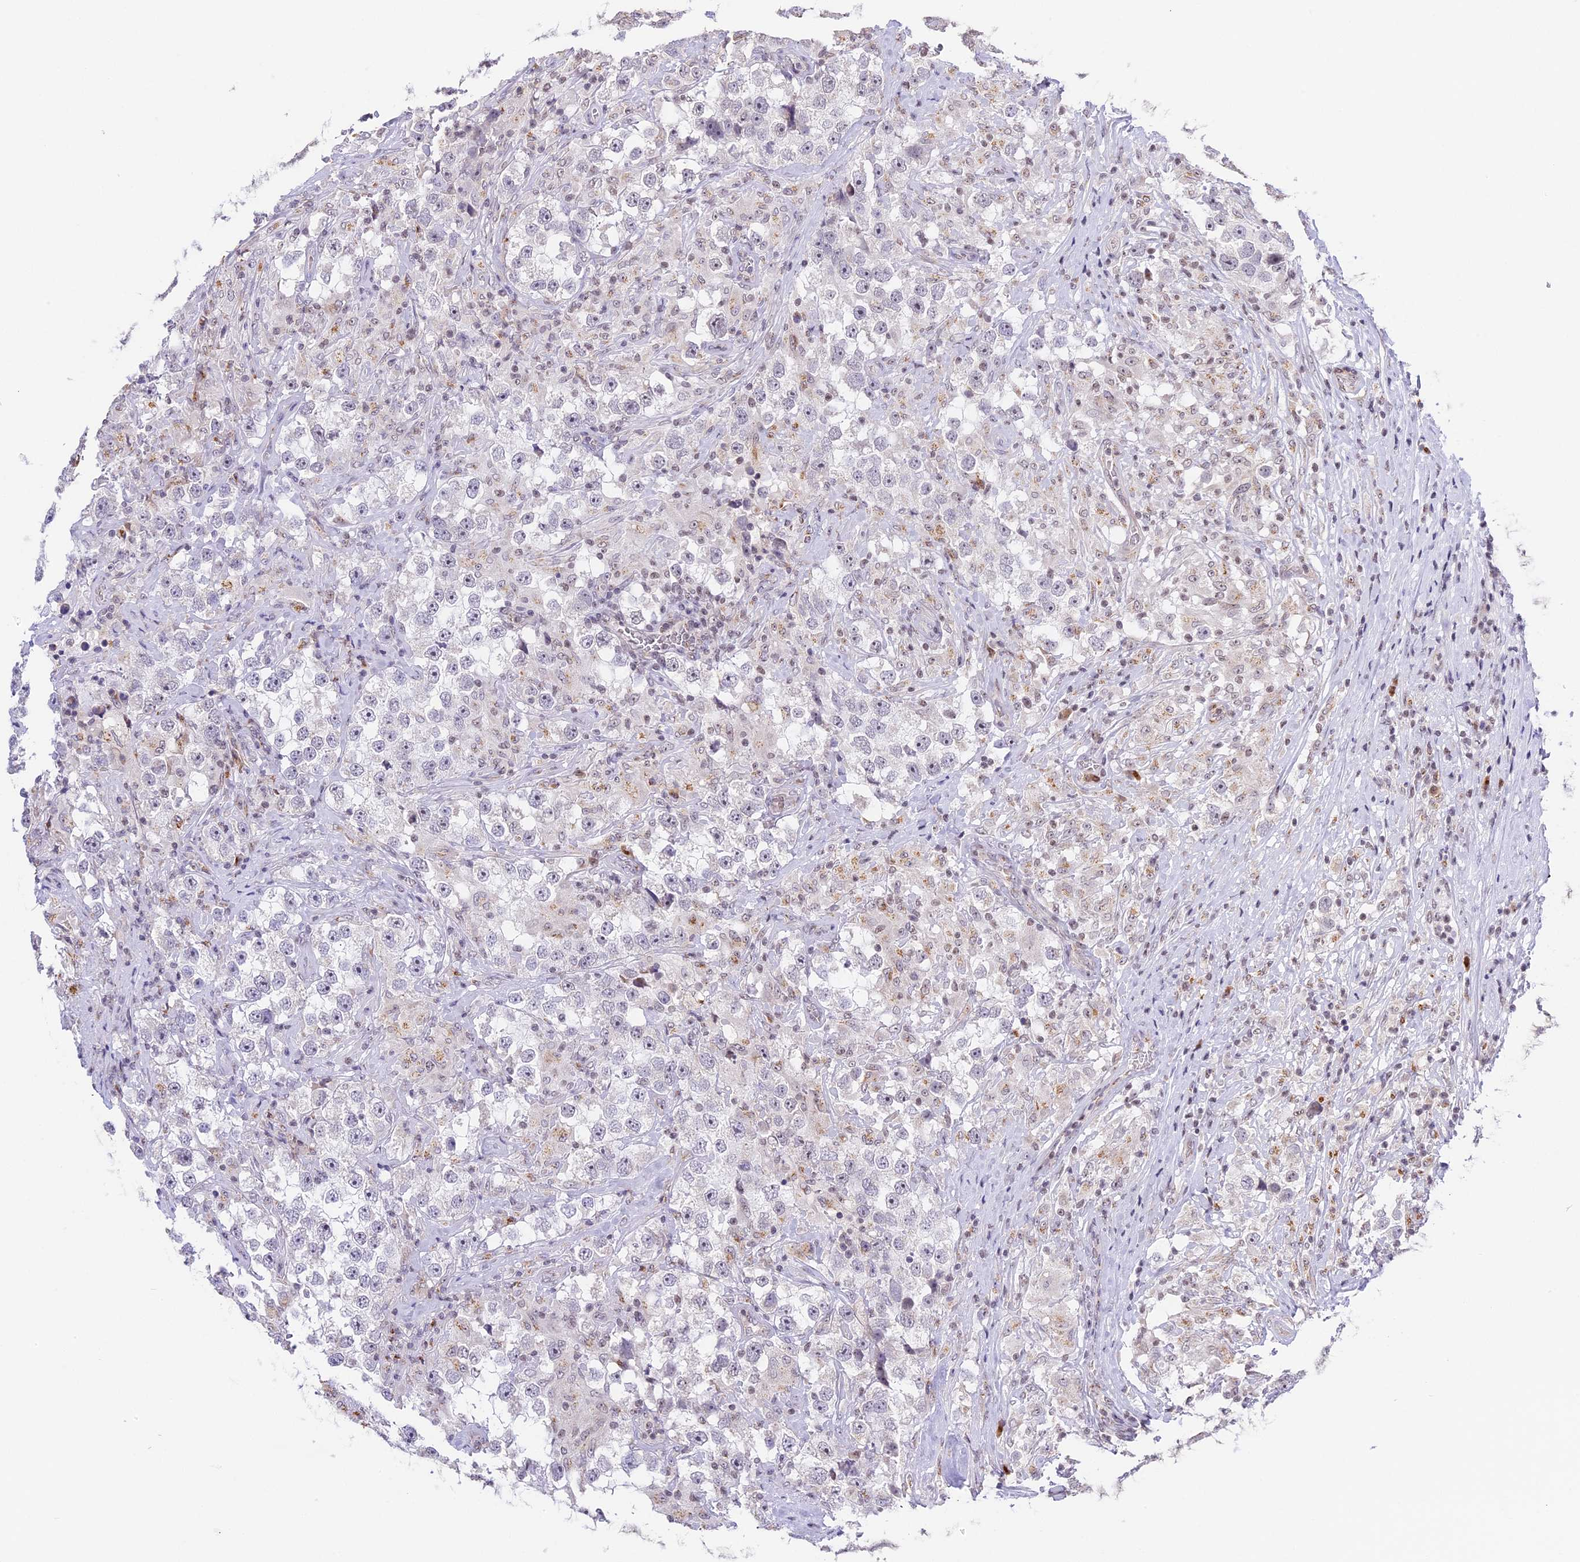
{"staining": {"intensity": "negative", "quantity": "none", "location": "none"}, "tissue": "testis cancer", "cell_type": "Tumor cells", "image_type": "cancer", "snomed": [{"axis": "morphology", "description": "Seminoma, NOS"}, {"axis": "topography", "description": "Testis"}], "caption": "IHC of human seminoma (testis) exhibits no staining in tumor cells.", "gene": "HEATR5B", "patient": {"sex": "male", "age": 46}}